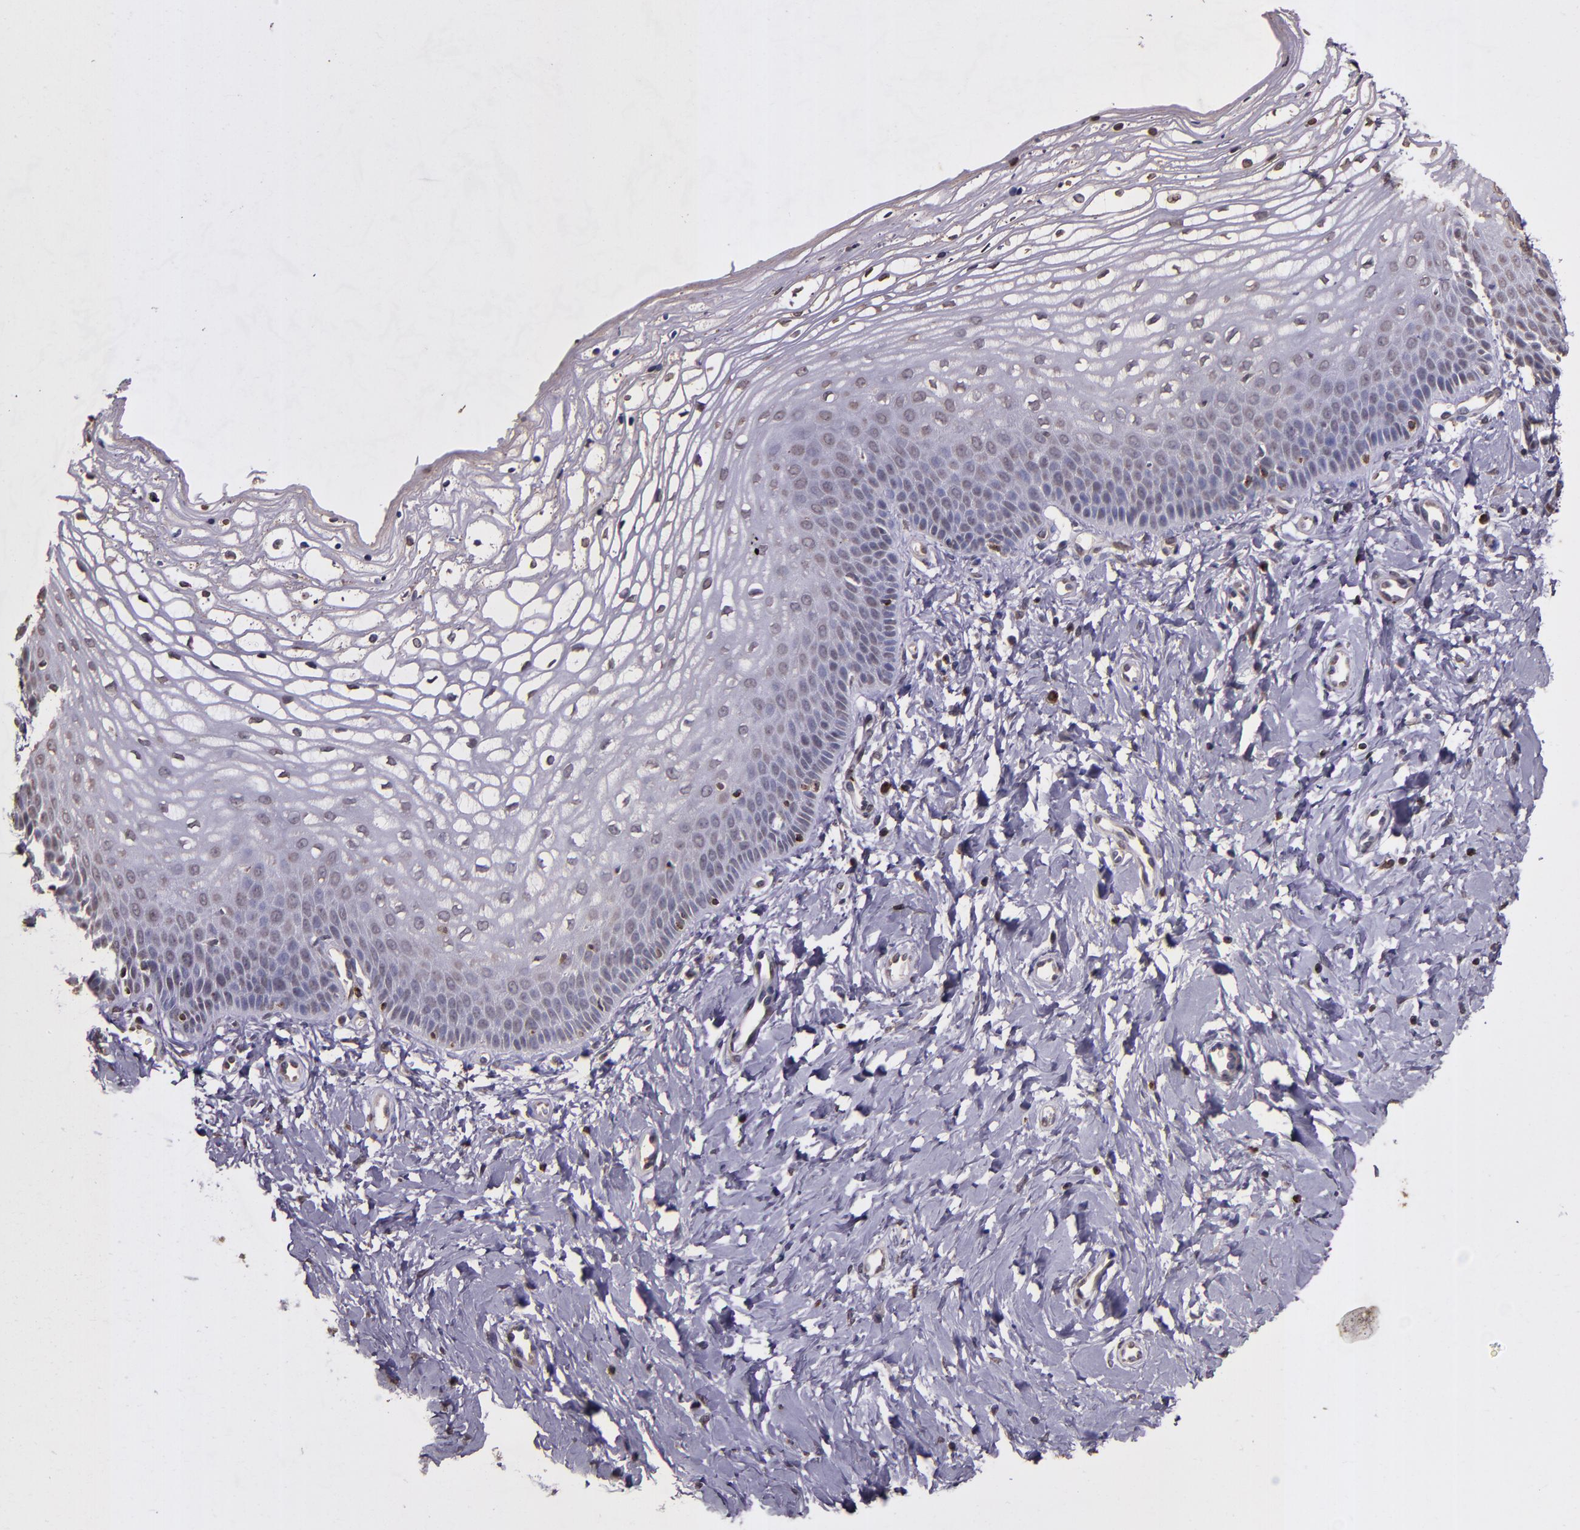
{"staining": {"intensity": "strong", "quantity": "<25%", "location": "nuclear"}, "tissue": "vagina", "cell_type": "Squamous epithelial cells", "image_type": "normal", "snomed": [{"axis": "morphology", "description": "Normal tissue, NOS"}, {"axis": "topography", "description": "Vagina"}], "caption": "Immunohistochemistry (IHC) (DAB) staining of normal human vagina demonstrates strong nuclear protein expression in about <25% of squamous epithelial cells. (Stains: DAB (3,3'-diaminobenzidine) in brown, nuclei in blue, Microscopy: brightfield microscopy at high magnification).", "gene": "SLC2A3", "patient": {"sex": "female", "age": 68}}